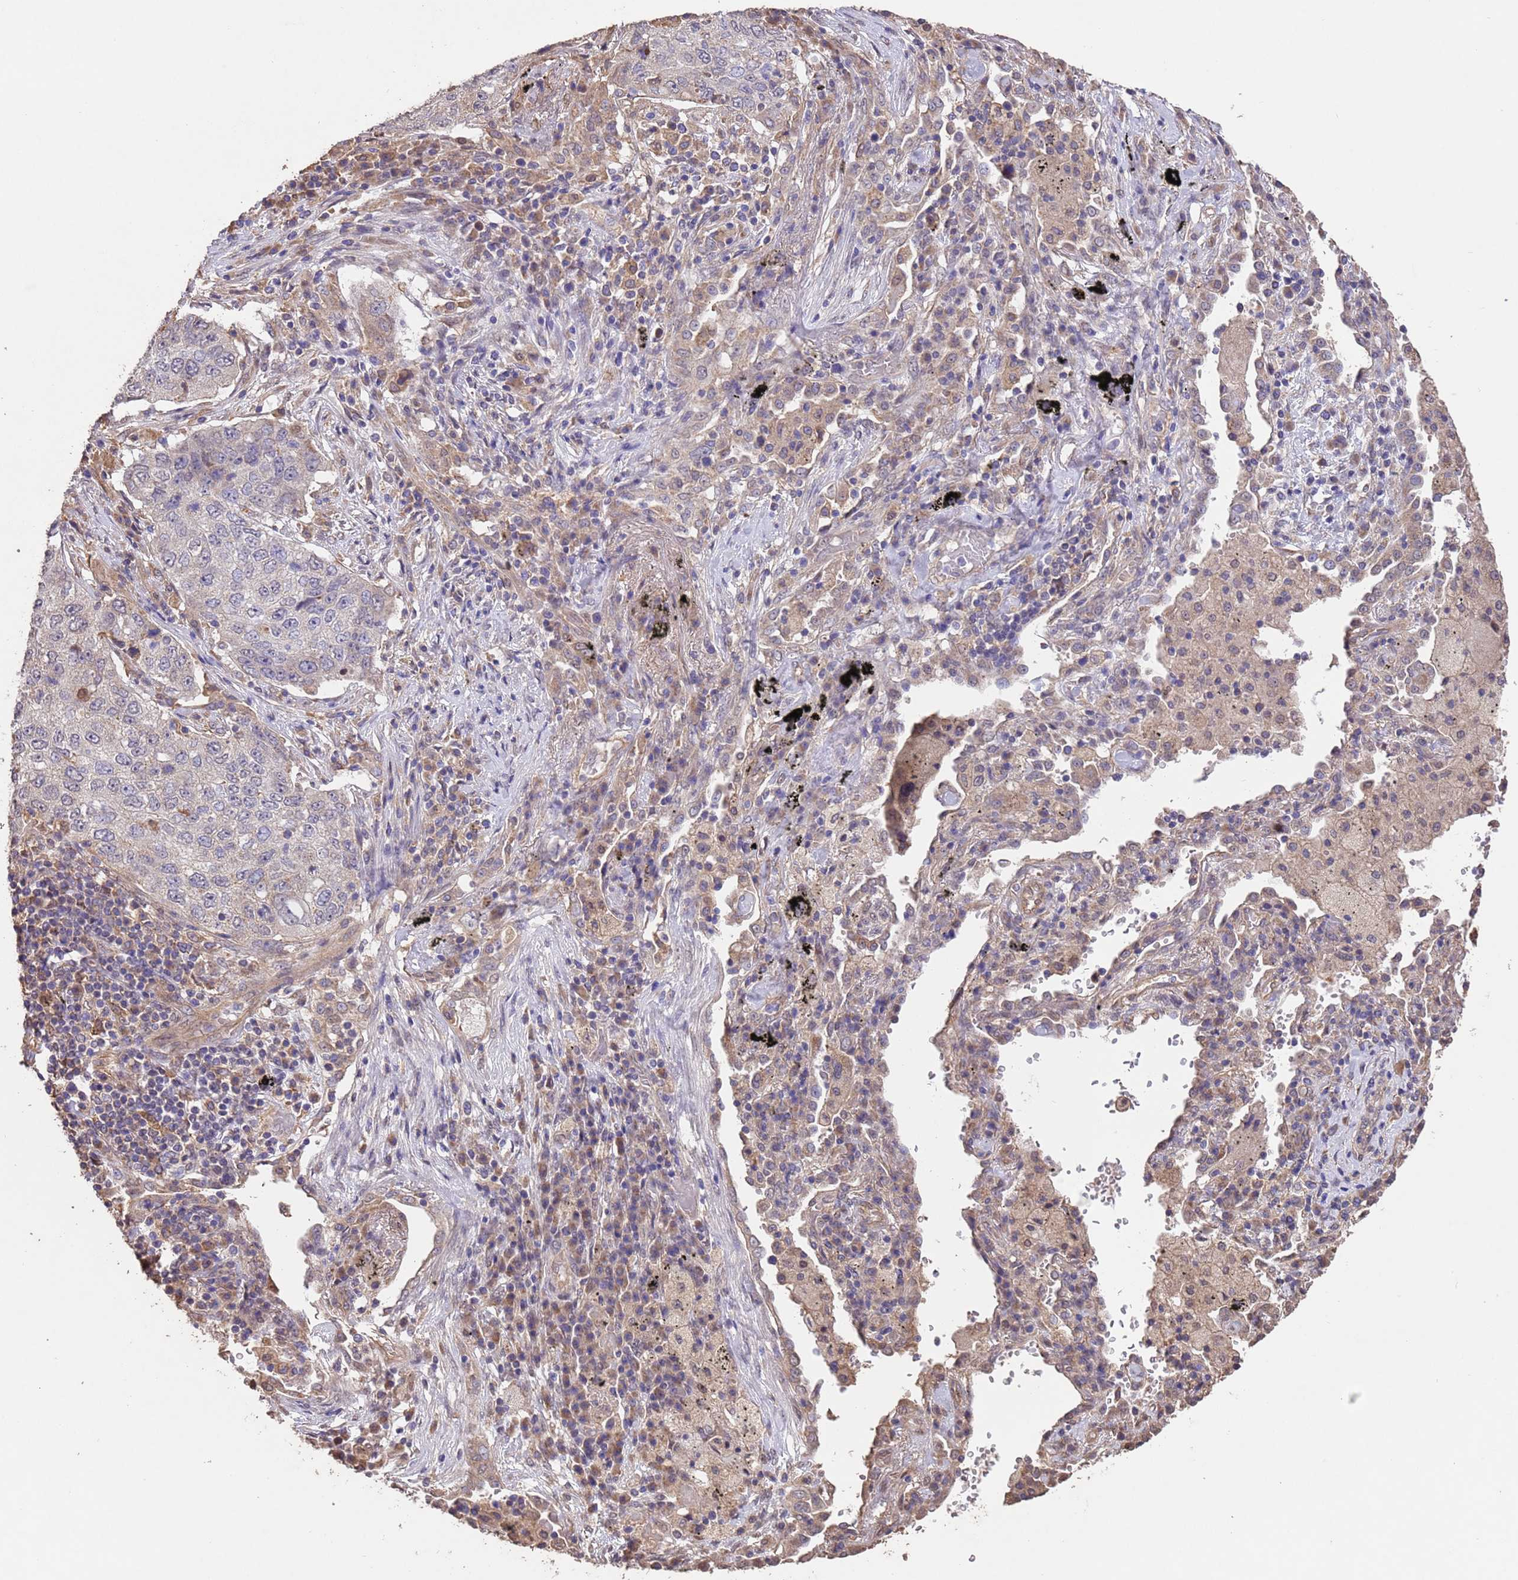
{"staining": {"intensity": "negative", "quantity": "none", "location": "none"}, "tissue": "lung cancer", "cell_type": "Tumor cells", "image_type": "cancer", "snomed": [{"axis": "morphology", "description": "Squamous cell carcinoma, NOS"}, {"axis": "topography", "description": "Lung"}], "caption": "Immunohistochemistry (IHC) of human squamous cell carcinoma (lung) shows no positivity in tumor cells.", "gene": "NPHP1", "patient": {"sex": "female", "age": 63}}